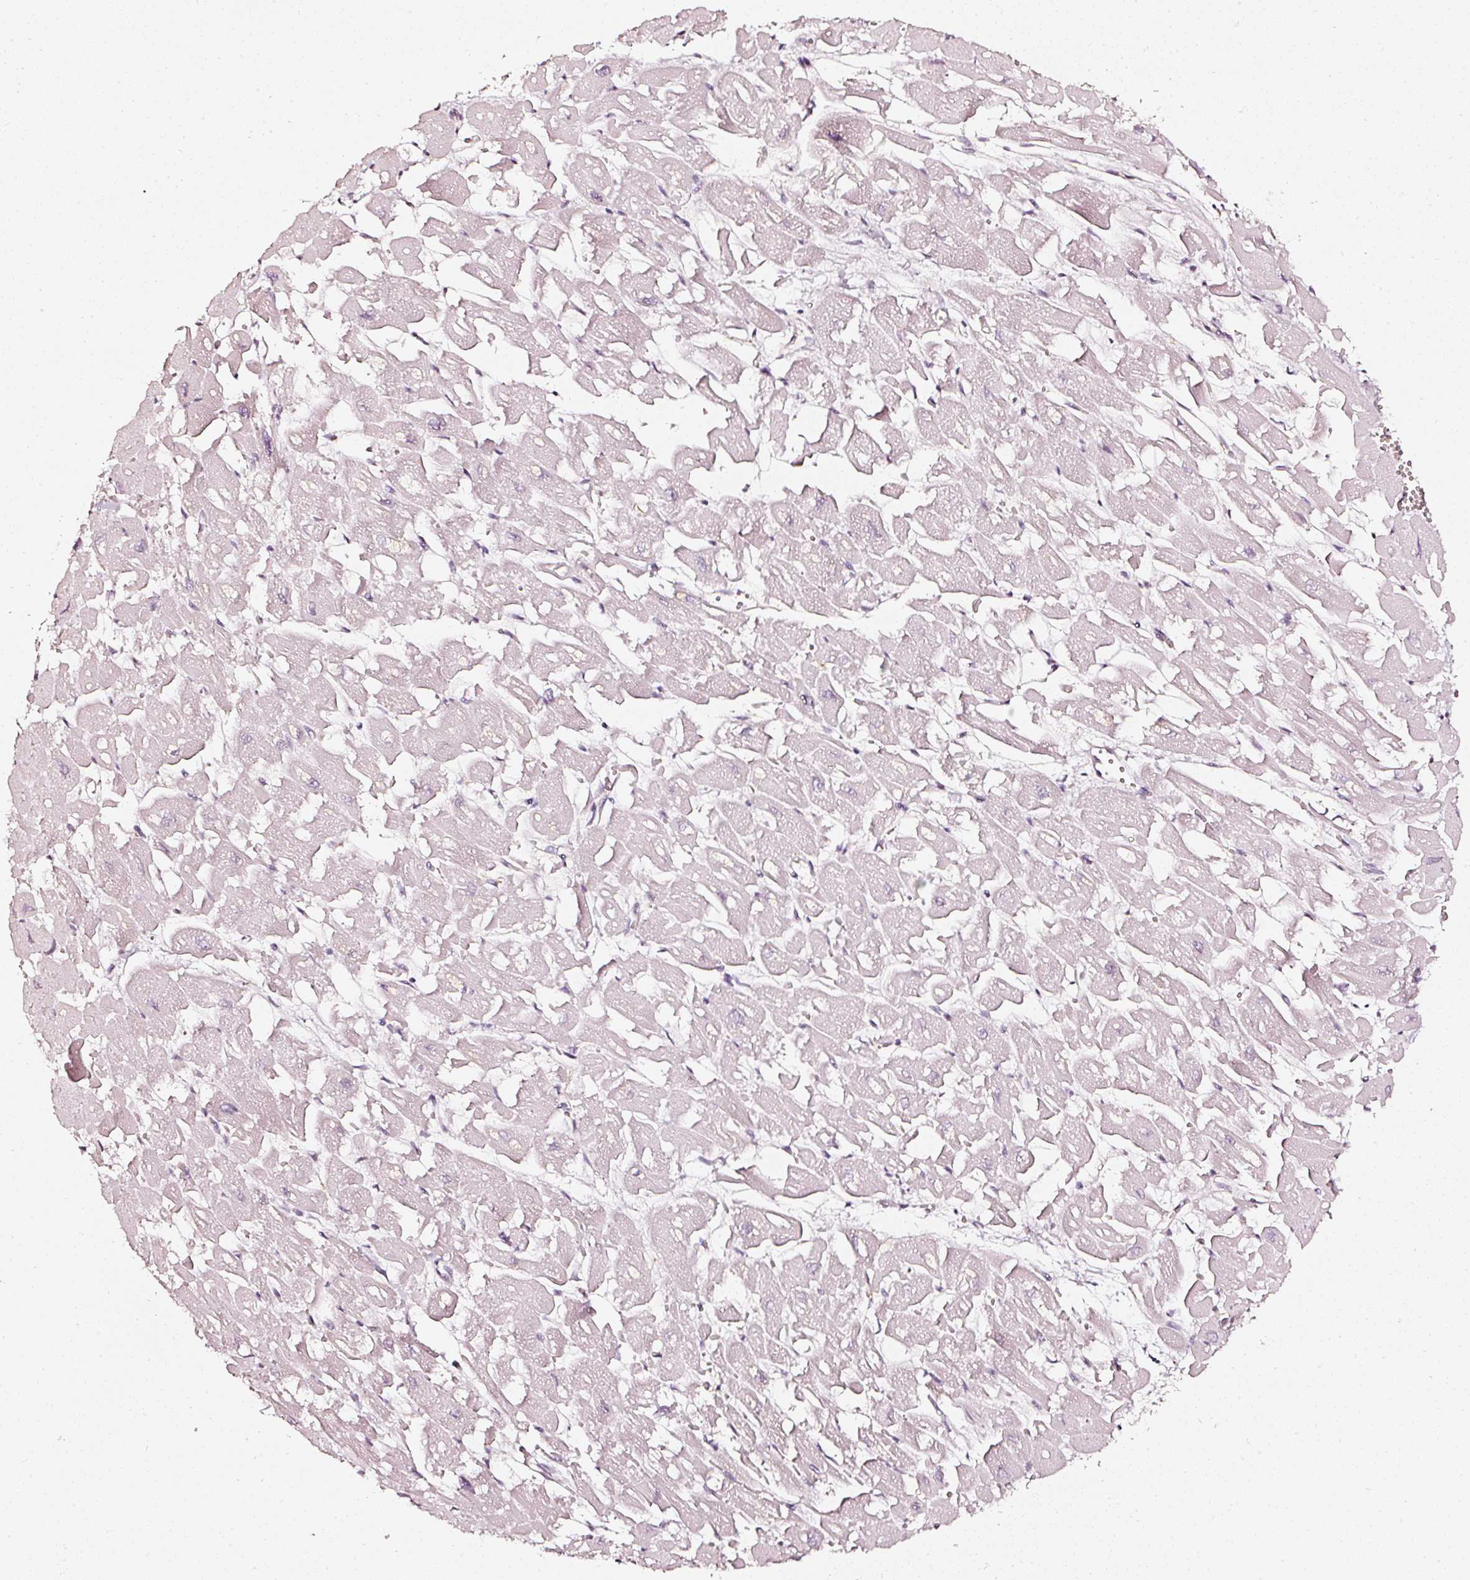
{"staining": {"intensity": "negative", "quantity": "none", "location": "none"}, "tissue": "heart muscle", "cell_type": "Cardiomyocytes", "image_type": "normal", "snomed": [{"axis": "morphology", "description": "Normal tissue, NOS"}, {"axis": "topography", "description": "Heart"}], "caption": "Protein analysis of unremarkable heart muscle demonstrates no significant expression in cardiomyocytes.", "gene": "CNP", "patient": {"sex": "male", "age": 54}}